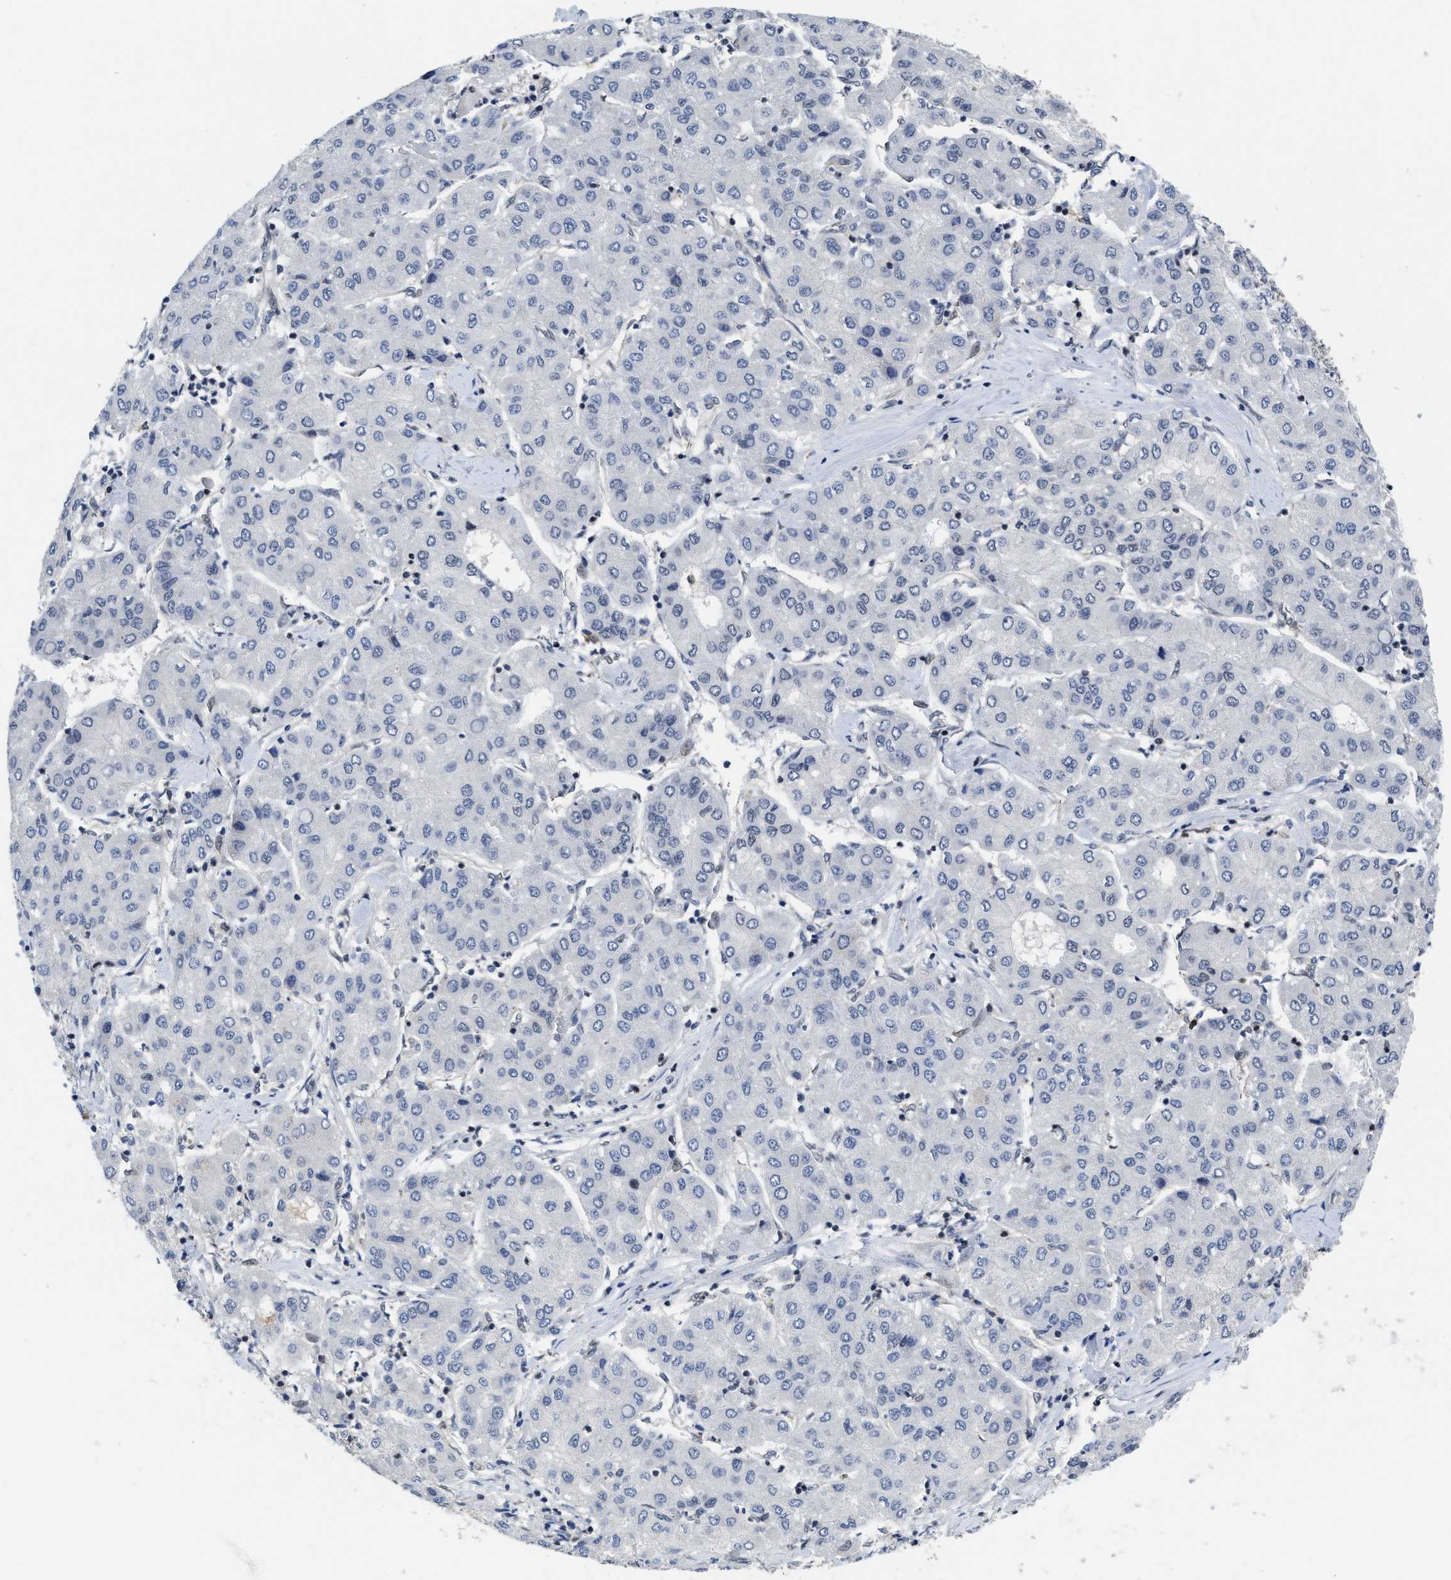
{"staining": {"intensity": "negative", "quantity": "none", "location": "none"}, "tissue": "liver cancer", "cell_type": "Tumor cells", "image_type": "cancer", "snomed": [{"axis": "morphology", "description": "Carcinoma, Hepatocellular, NOS"}, {"axis": "topography", "description": "Liver"}], "caption": "Immunohistochemistry (IHC) image of neoplastic tissue: human liver cancer stained with DAB (3,3'-diaminobenzidine) displays no significant protein expression in tumor cells.", "gene": "HIF1A", "patient": {"sex": "male", "age": 65}}